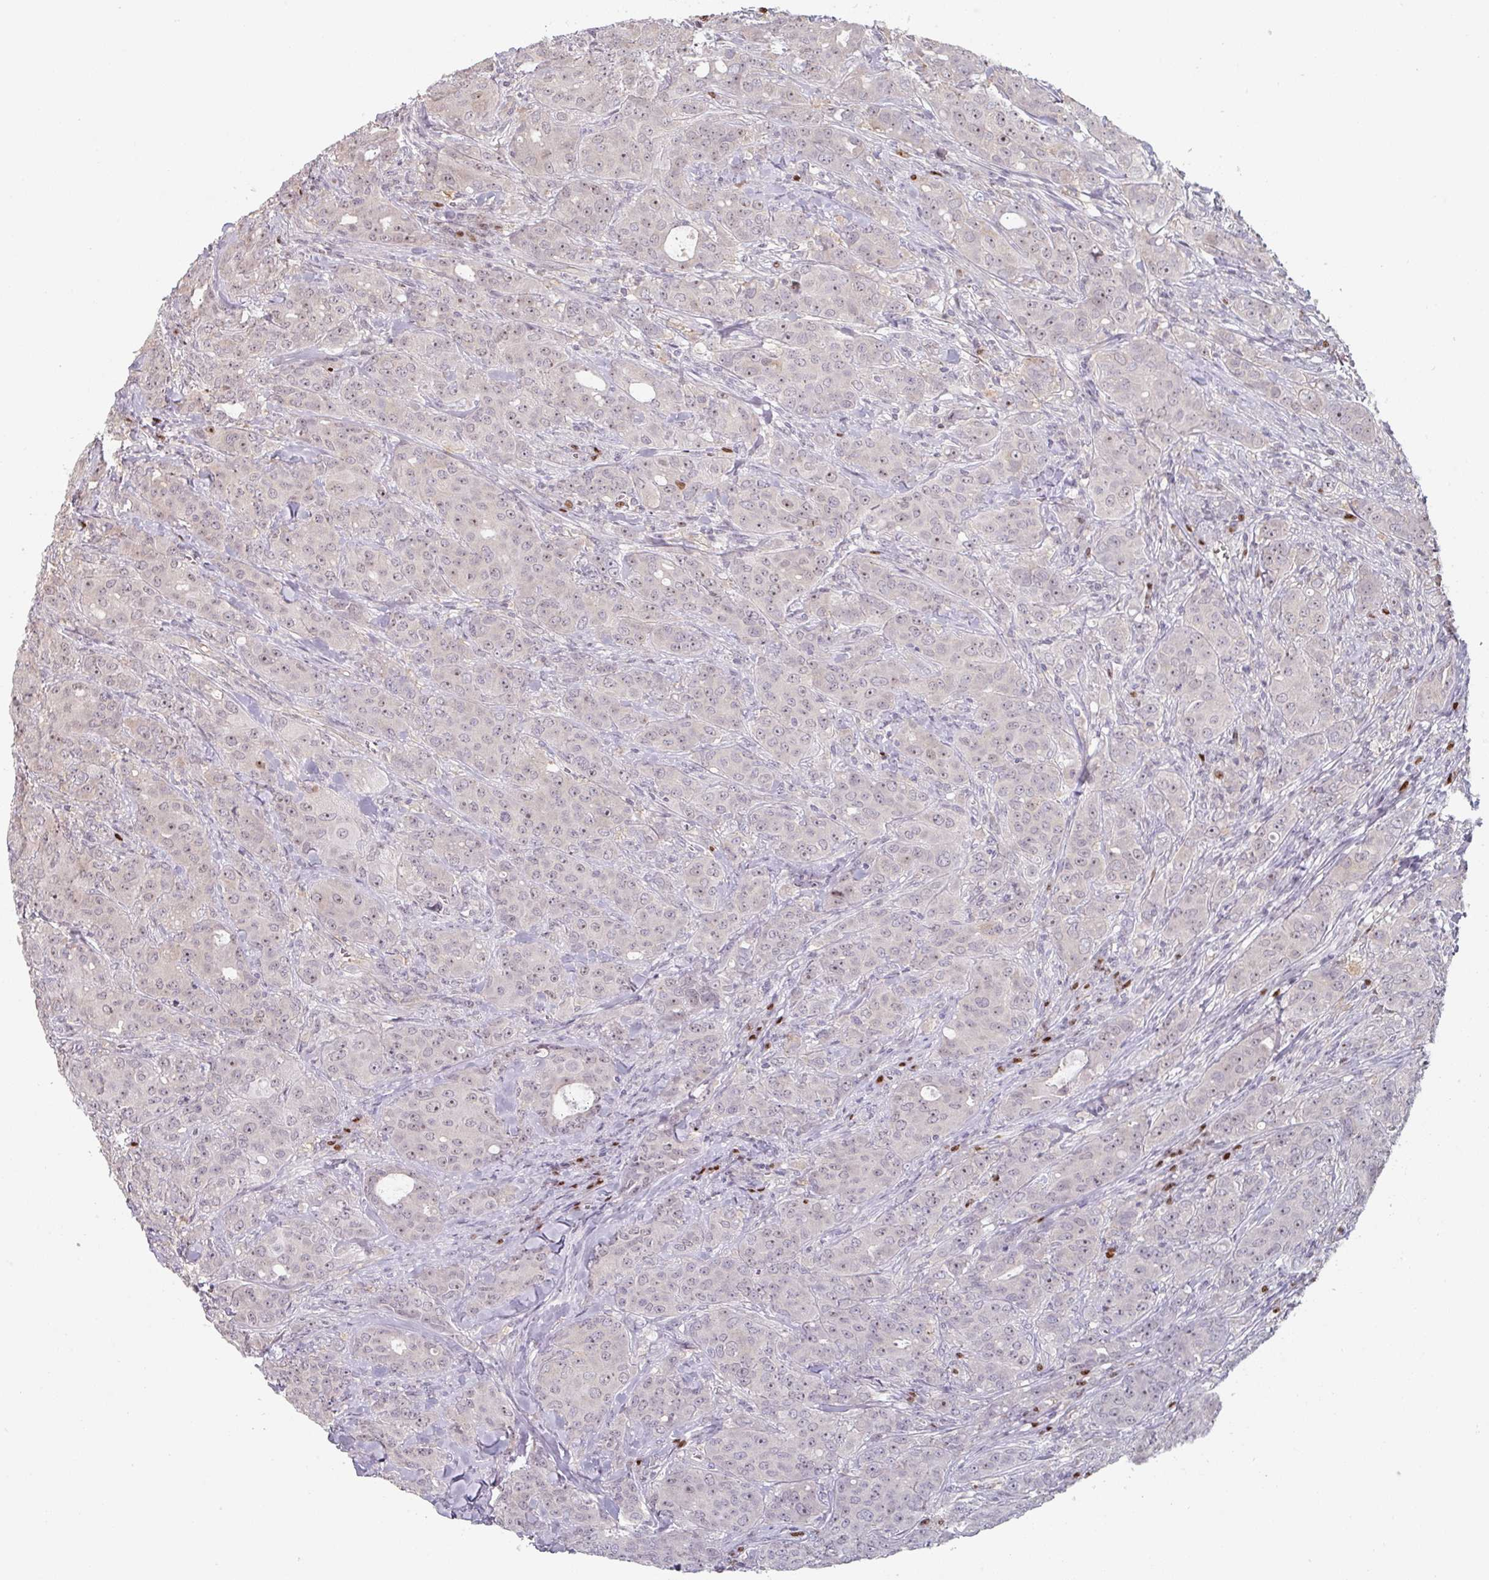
{"staining": {"intensity": "weak", "quantity": "<25%", "location": "nuclear"}, "tissue": "breast cancer", "cell_type": "Tumor cells", "image_type": "cancer", "snomed": [{"axis": "morphology", "description": "Duct carcinoma"}, {"axis": "topography", "description": "Breast"}], "caption": "Immunohistochemistry (IHC) of breast cancer (invasive ductal carcinoma) demonstrates no staining in tumor cells.", "gene": "ZBTB6", "patient": {"sex": "female", "age": 43}}